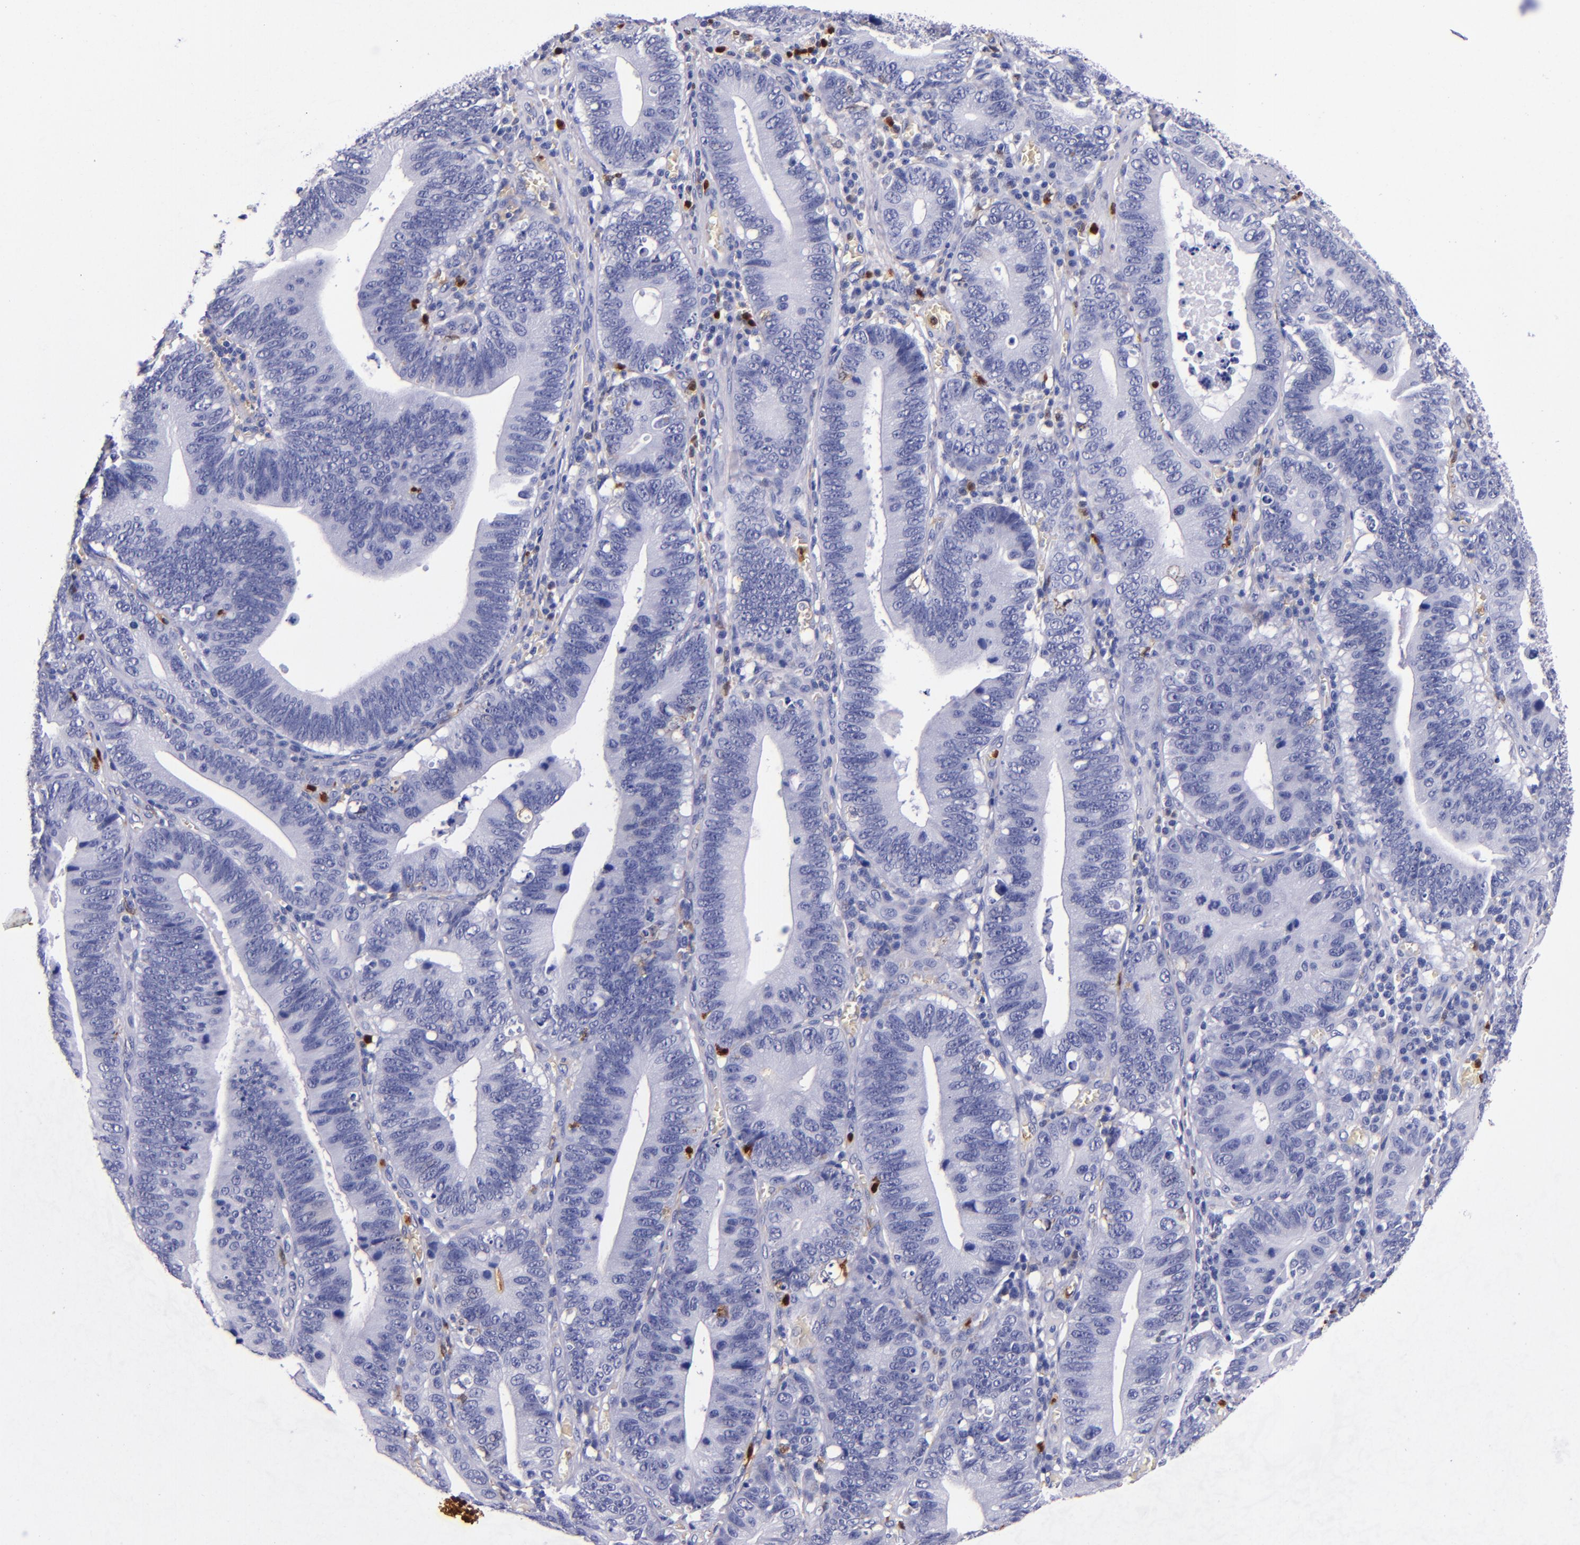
{"staining": {"intensity": "negative", "quantity": "none", "location": "none"}, "tissue": "stomach cancer", "cell_type": "Tumor cells", "image_type": "cancer", "snomed": [{"axis": "morphology", "description": "Adenocarcinoma, NOS"}, {"axis": "topography", "description": "Stomach"}, {"axis": "topography", "description": "Gastric cardia"}], "caption": "A histopathology image of human stomach adenocarcinoma is negative for staining in tumor cells.", "gene": "S100A8", "patient": {"sex": "male", "age": 59}}